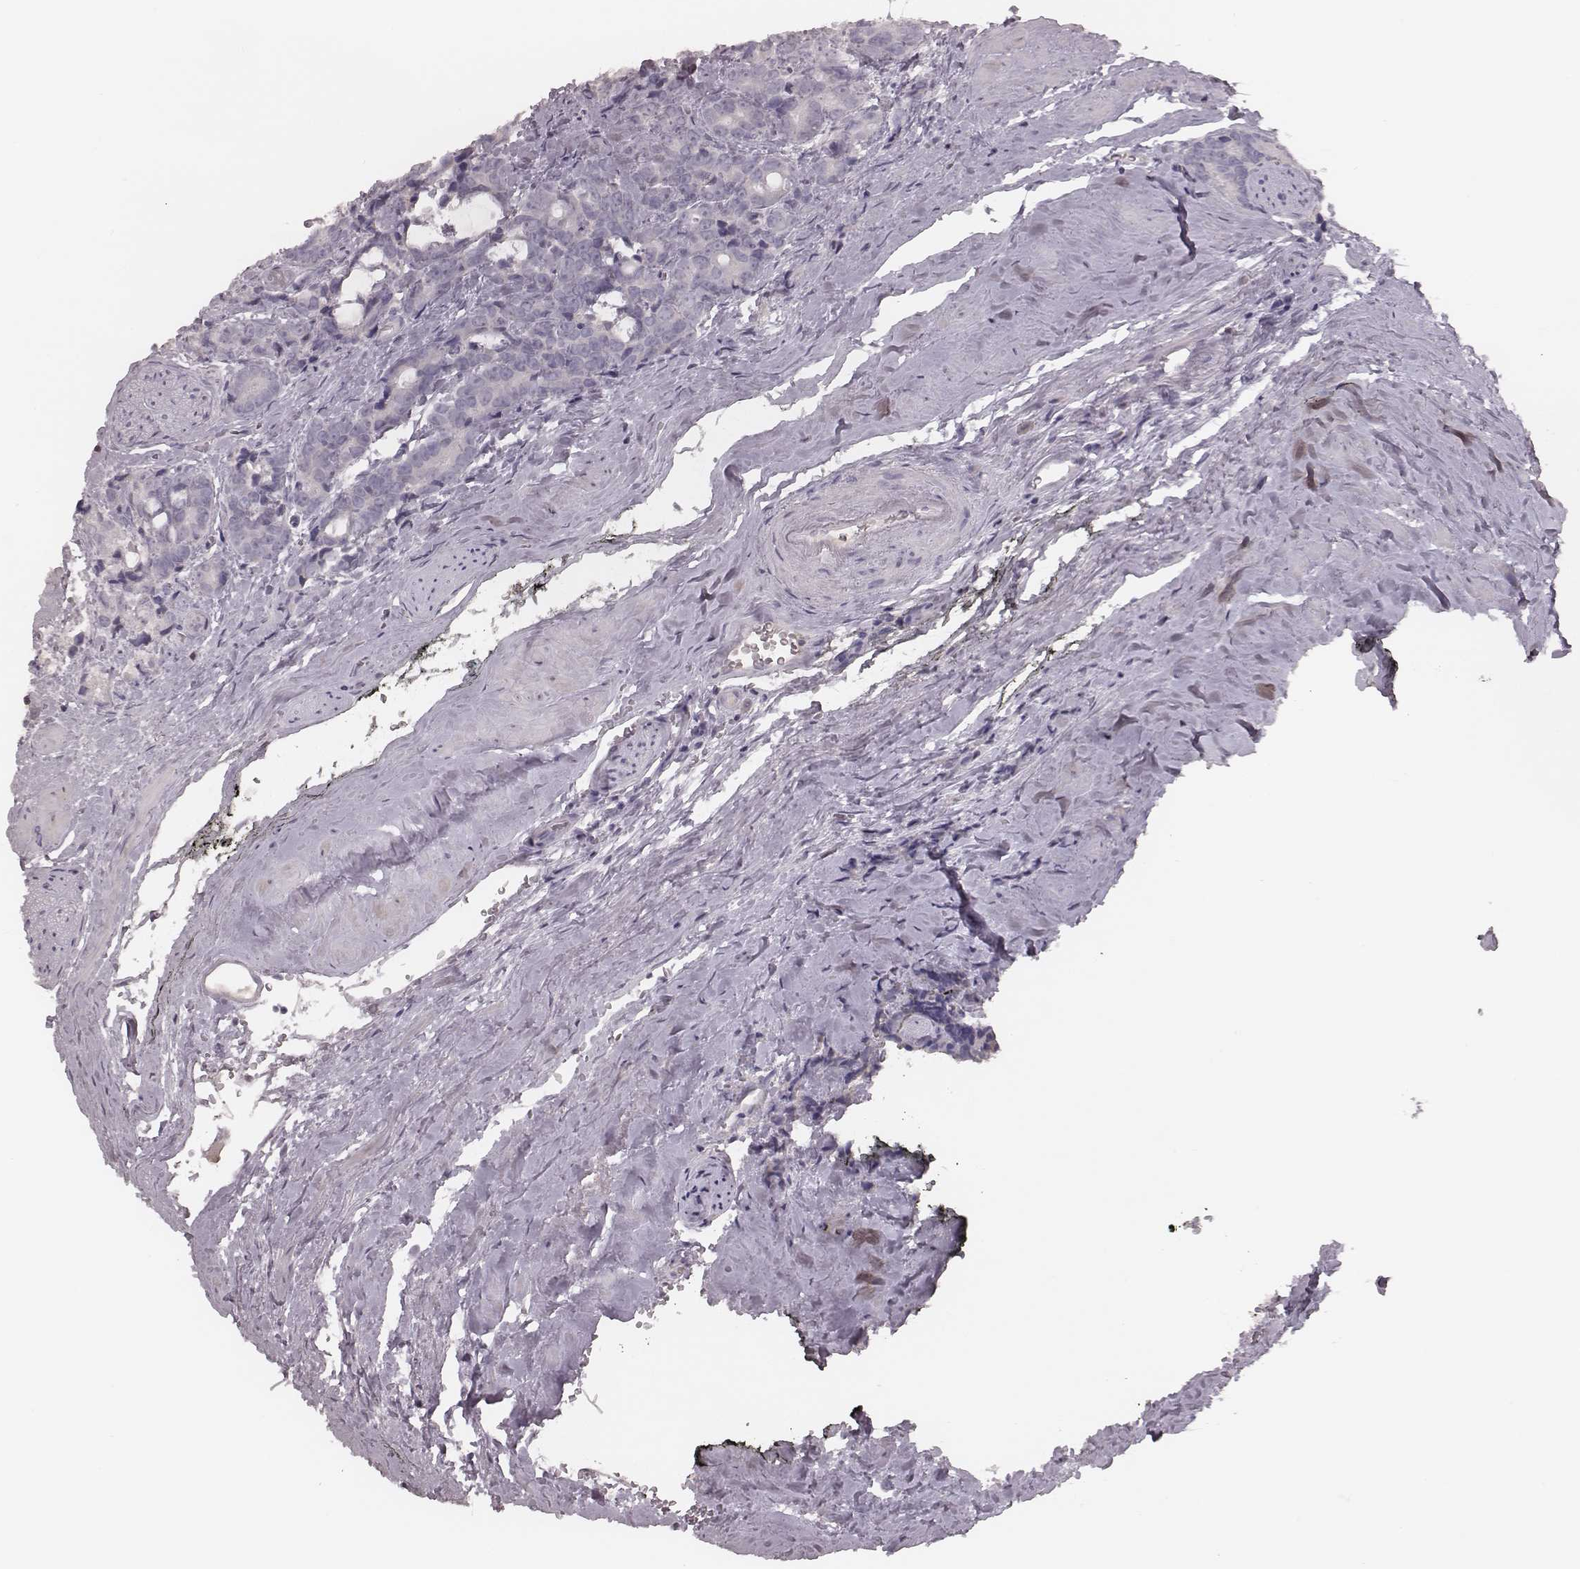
{"staining": {"intensity": "negative", "quantity": "none", "location": "none"}, "tissue": "prostate cancer", "cell_type": "Tumor cells", "image_type": "cancer", "snomed": [{"axis": "morphology", "description": "Adenocarcinoma, High grade"}, {"axis": "topography", "description": "Prostate"}], "caption": "Immunohistochemistry of human adenocarcinoma (high-grade) (prostate) shows no positivity in tumor cells. (Brightfield microscopy of DAB immunohistochemistry (IHC) at high magnification).", "gene": "PDCD1", "patient": {"sex": "male", "age": 74}}